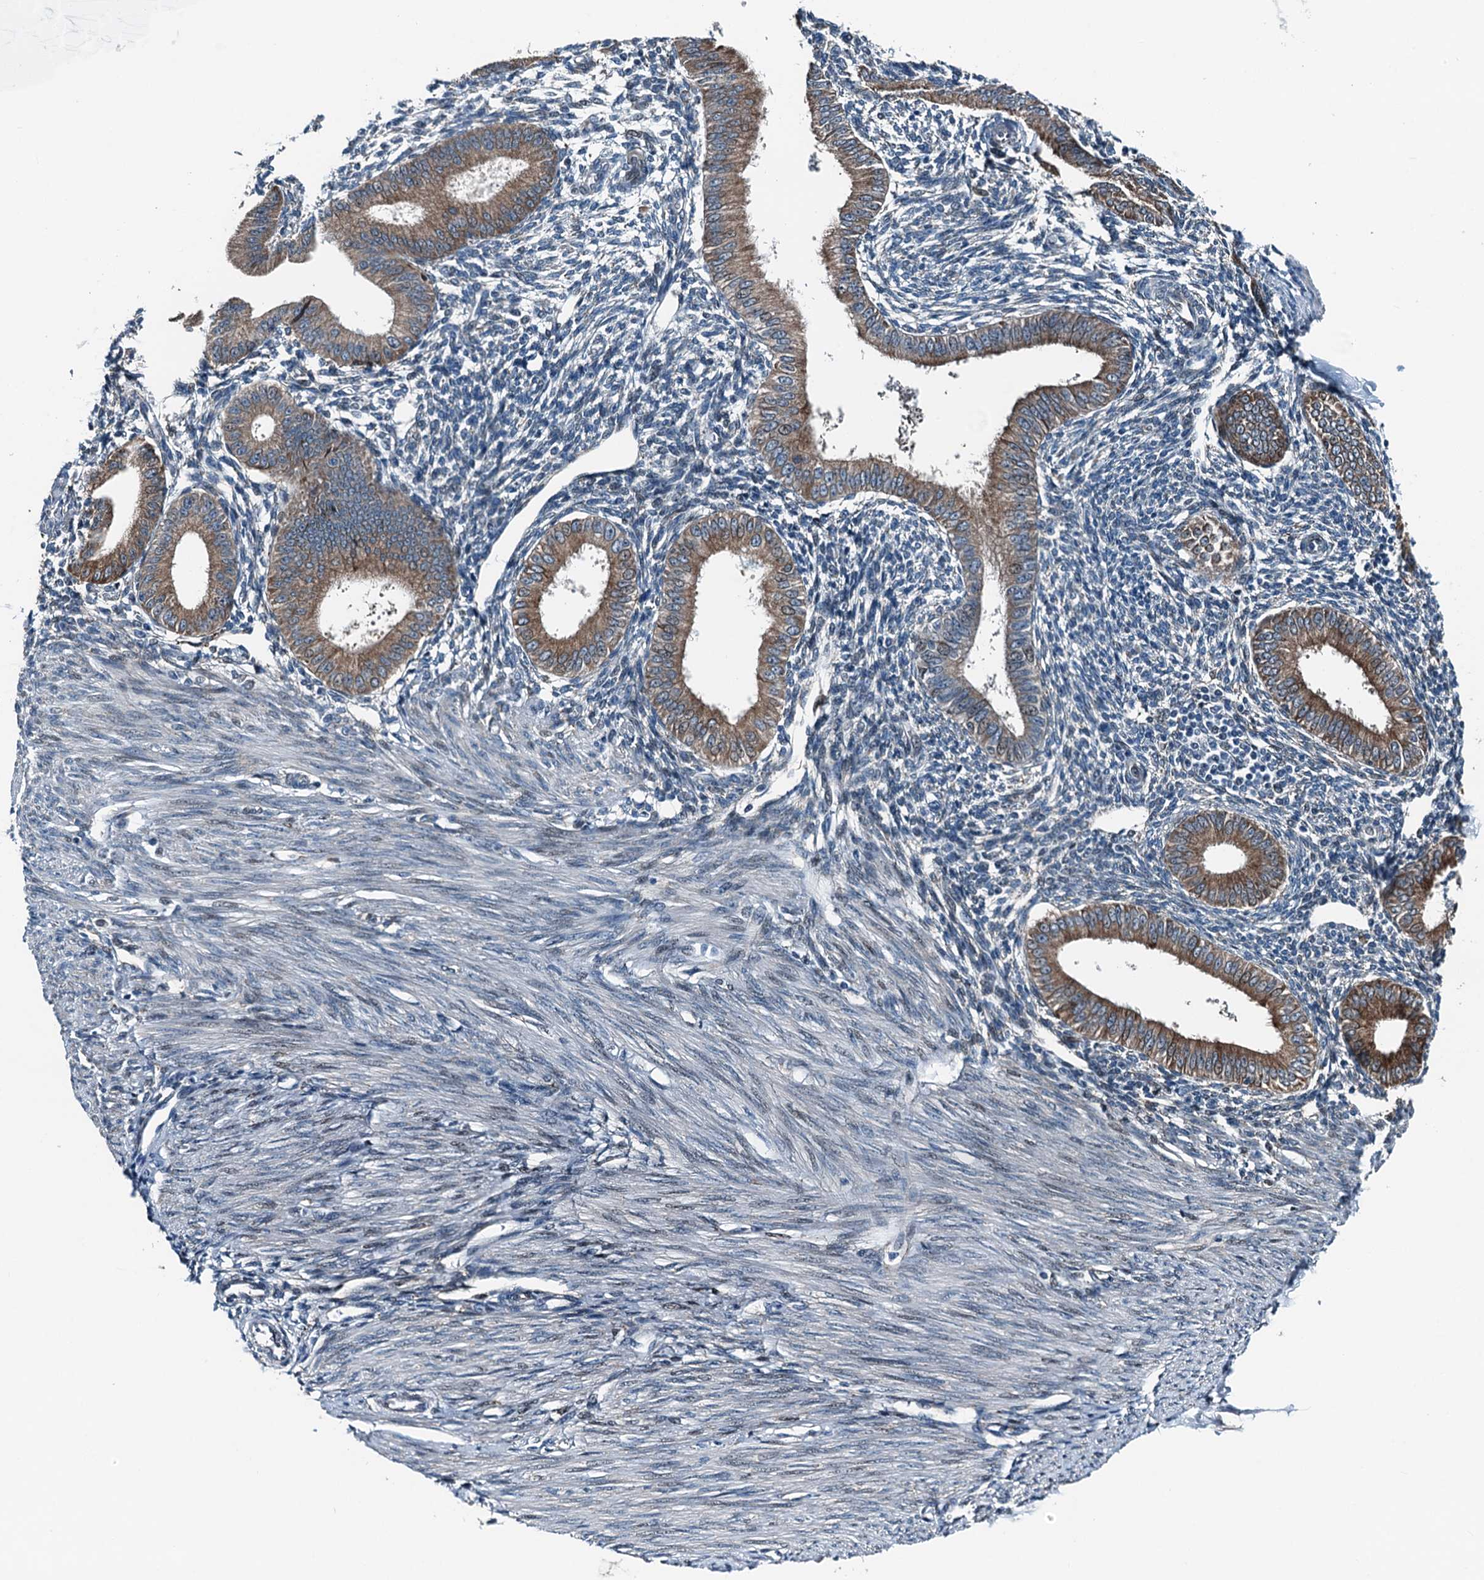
{"staining": {"intensity": "negative", "quantity": "none", "location": "none"}, "tissue": "endometrium", "cell_type": "Cells in endometrial stroma", "image_type": "normal", "snomed": [{"axis": "morphology", "description": "Normal tissue, NOS"}, {"axis": "topography", "description": "Uterus"}, {"axis": "topography", "description": "Endometrium"}], "caption": "Immunohistochemistry (IHC) image of normal endometrium stained for a protein (brown), which demonstrates no expression in cells in endometrial stroma.", "gene": "TAMALIN", "patient": {"sex": "female", "age": 48}}